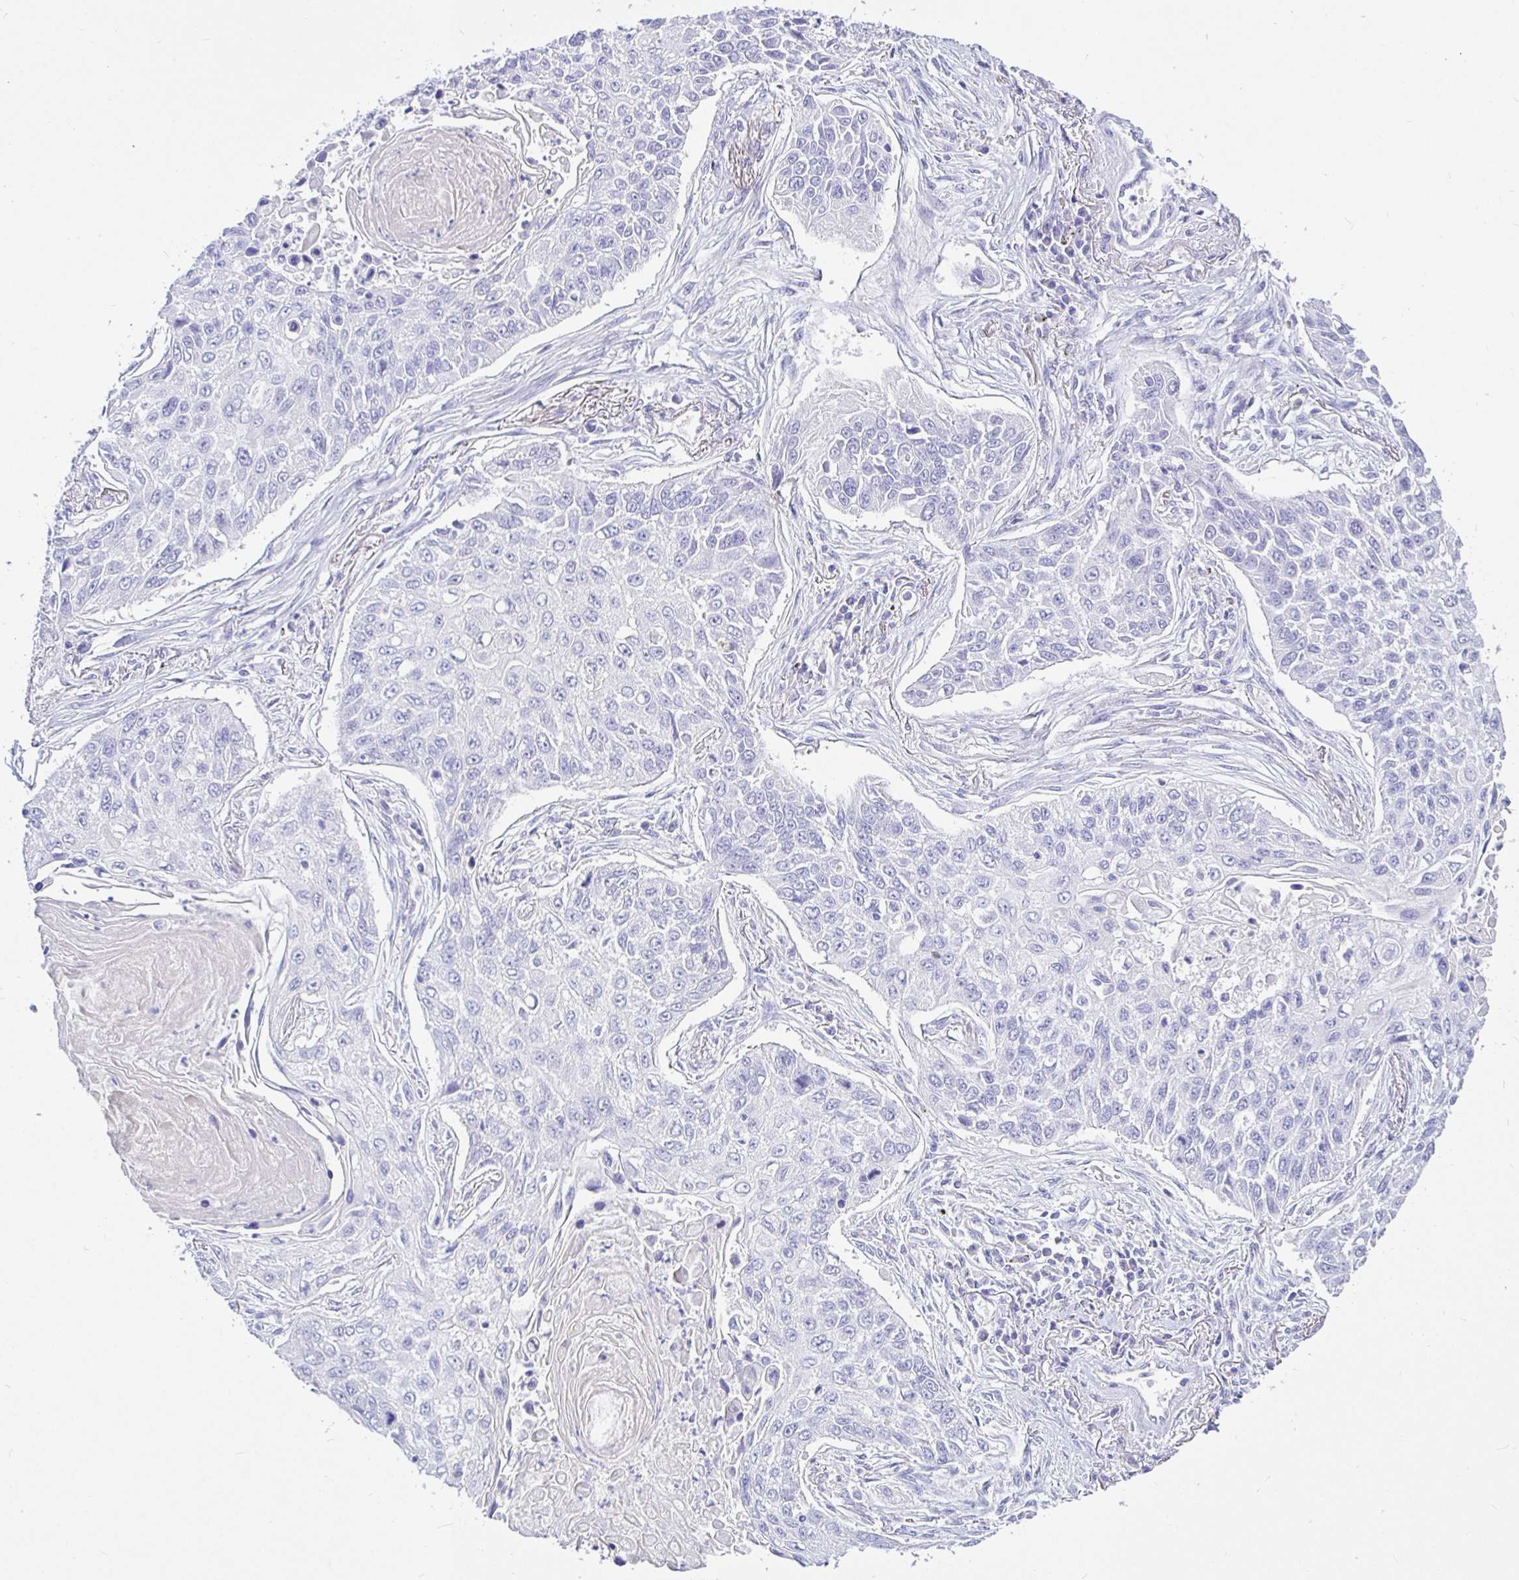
{"staining": {"intensity": "negative", "quantity": "none", "location": "none"}, "tissue": "lung cancer", "cell_type": "Tumor cells", "image_type": "cancer", "snomed": [{"axis": "morphology", "description": "Squamous cell carcinoma, NOS"}, {"axis": "topography", "description": "Lung"}], "caption": "DAB (3,3'-diaminobenzidine) immunohistochemical staining of human lung cancer shows no significant staining in tumor cells.", "gene": "TPTE", "patient": {"sex": "male", "age": 75}}